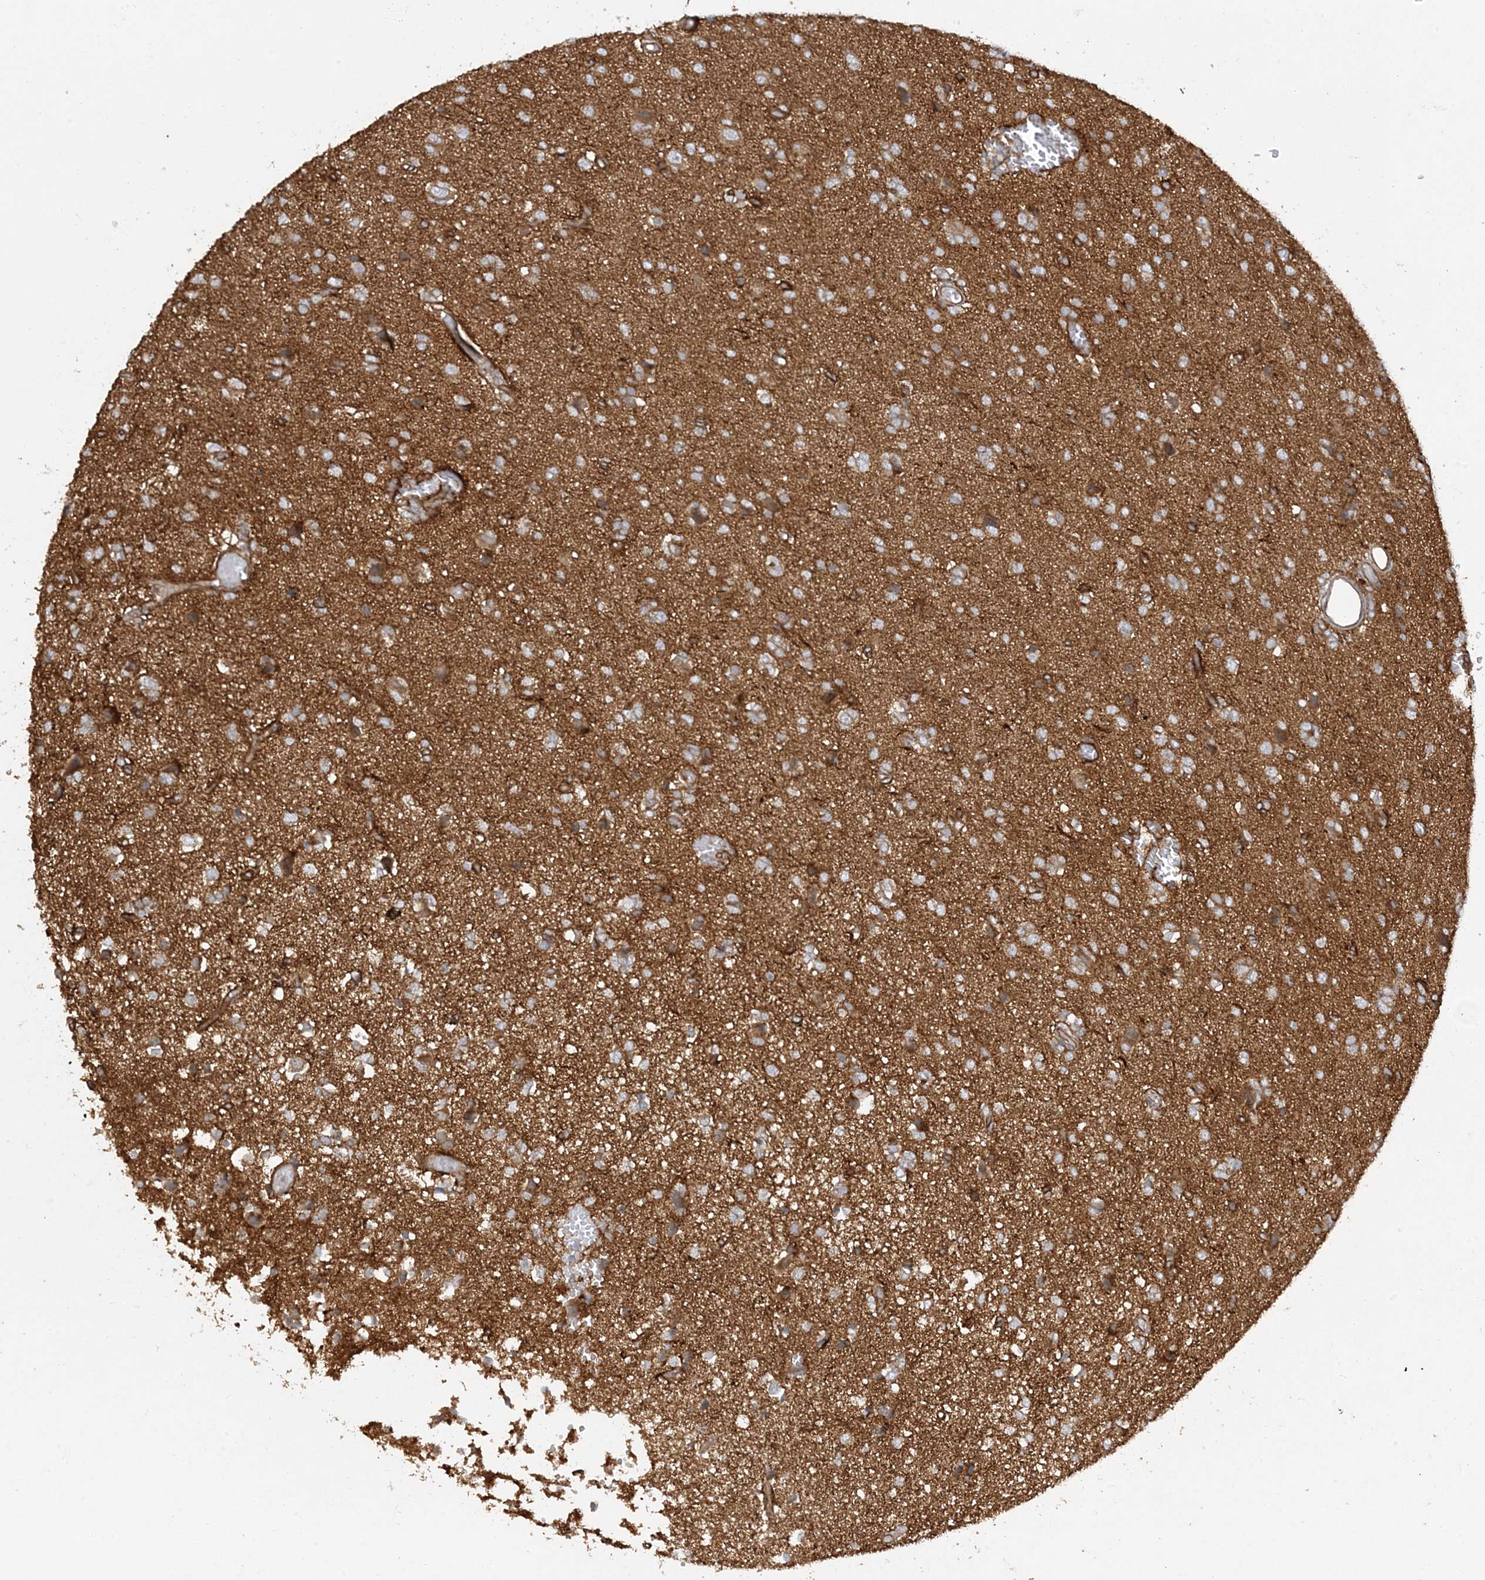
{"staining": {"intensity": "moderate", "quantity": "25%-75%", "location": "cytoplasmic/membranous"}, "tissue": "glioma", "cell_type": "Tumor cells", "image_type": "cancer", "snomed": [{"axis": "morphology", "description": "Glioma, malignant, High grade"}, {"axis": "topography", "description": "Brain"}], "caption": "Immunohistochemistry (DAB (3,3'-diaminobenzidine)) staining of high-grade glioma (malignant) demonstrates moderate cytoplasmic/membranous protein positivity in approximately 25%-75% of tumor cells. Using DAB (brown) and hematoxylin (blue) stains, captured at high magnification using brightfield microscopy.", "gene": "ATP23", "patient": {"sex": "female", "age": 59}}